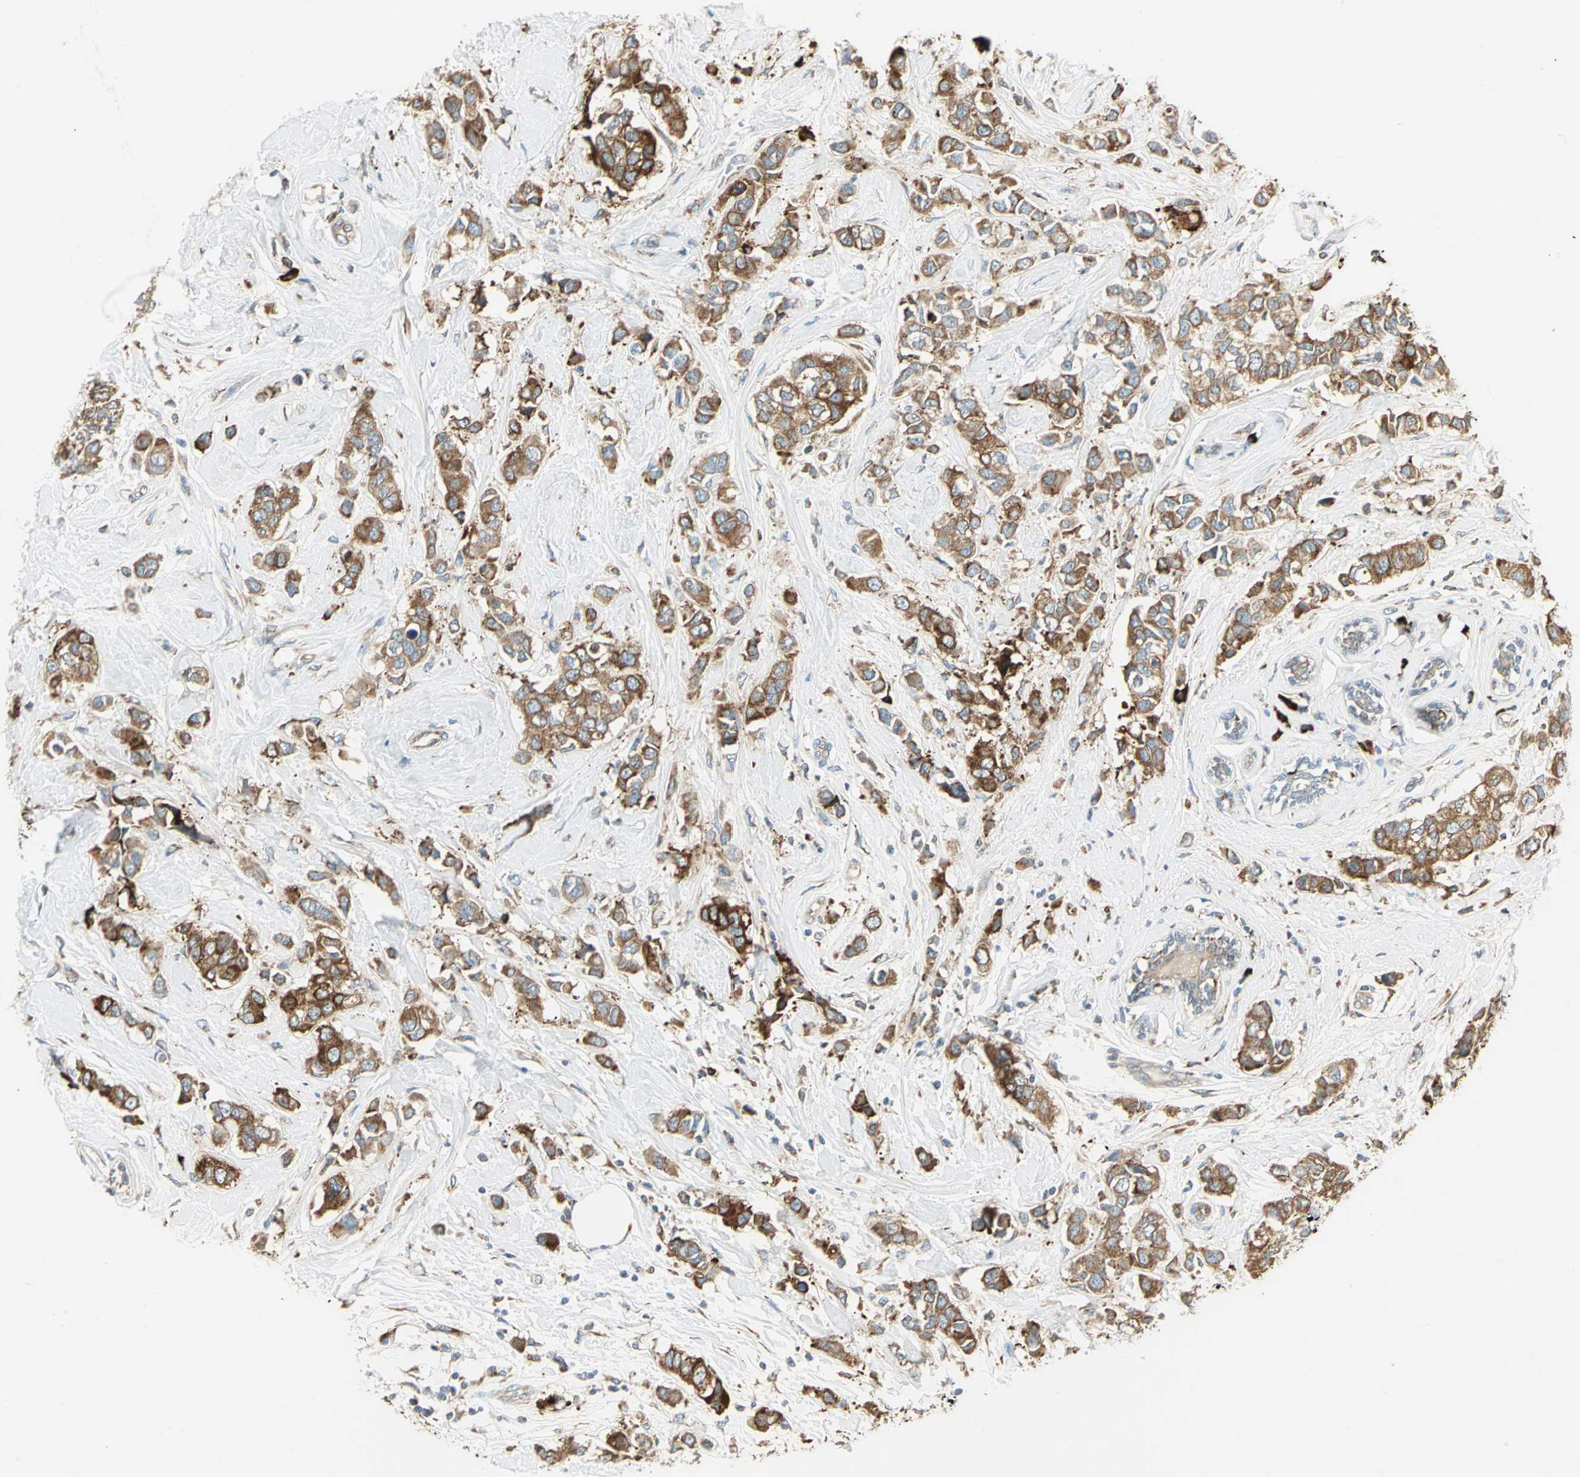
{"staining": {"intensity": "moderate", "quantity": ">75%", "location": "cytoplasmic/membranous"}, "tissue": "breast cancer", "cell_type": "Tumor cells", "image_type": "cancer", "snomed": [{"axis": "morphology", "description": "Duct carcinoma"}, {"axis": "topography", "description": "Breast"}], "caption": "Brown immunohistochemical staining in breast cancer shows moderate cytoplasmic/membranous positivity in about >75% of tumor cells.", "gene": "PDIA4", "patient": {"sex": "female", "age": 50}}